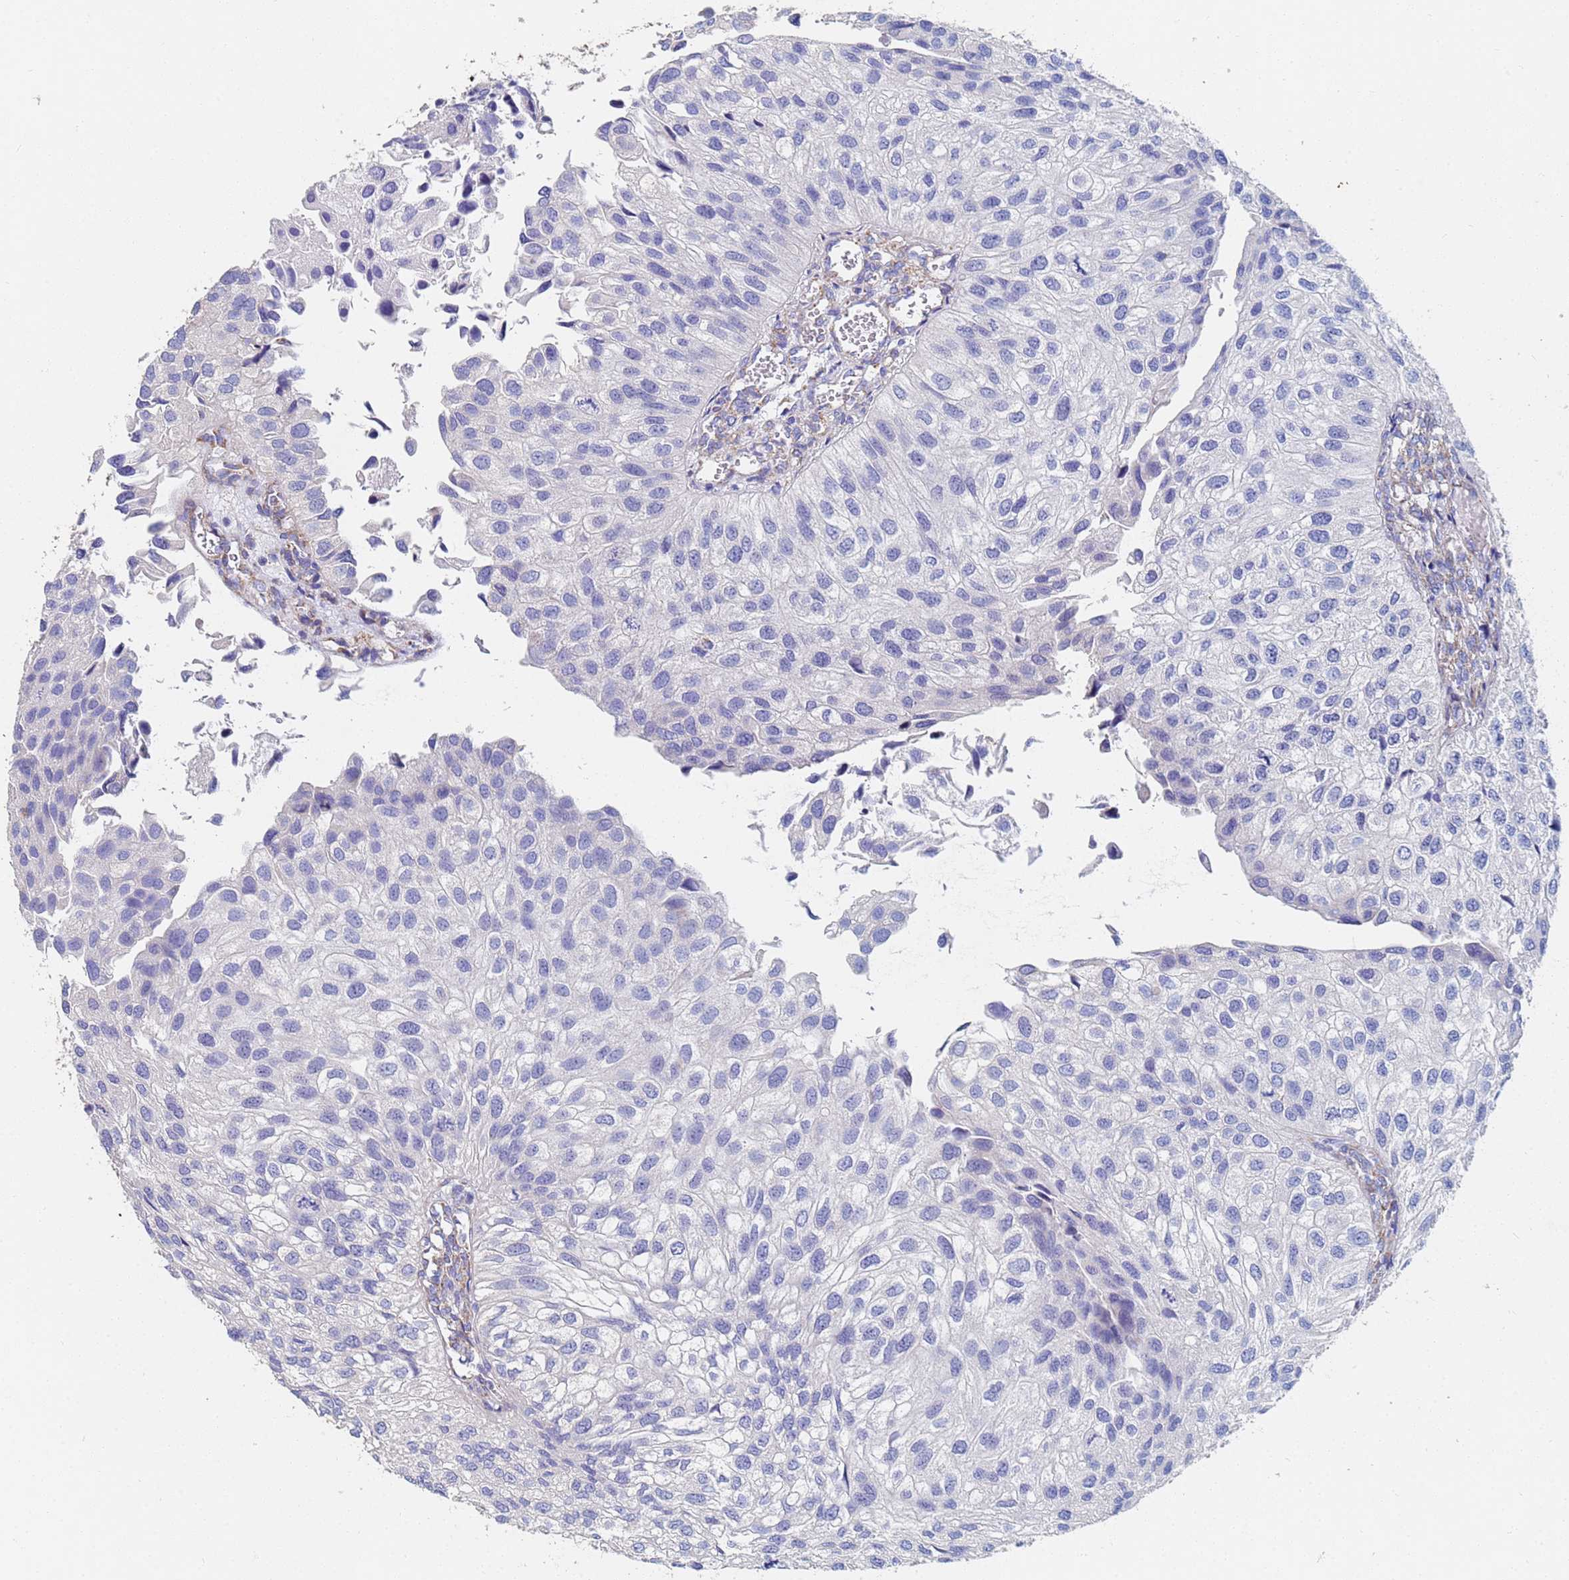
{"staining": {"intensity": "negative", "quantity": "none", "location": "none"}, "tissue": "urothelial cancer", "cell_type": "Tumor cells", "image_type": "cancer", "snomed": [{"axis": "morphology", "description": "Urothelial carcinoma, Low grade"}, {"axis": "topography", "description": "Urinary bladder"}], "caption": "DAB immunohistochemical staining of human urothelial carcinoma (low-grade) displays no significant positivity in tumor cells.", "gene": "UQCRH", "patient": {"sex": "female", "age": 89}}